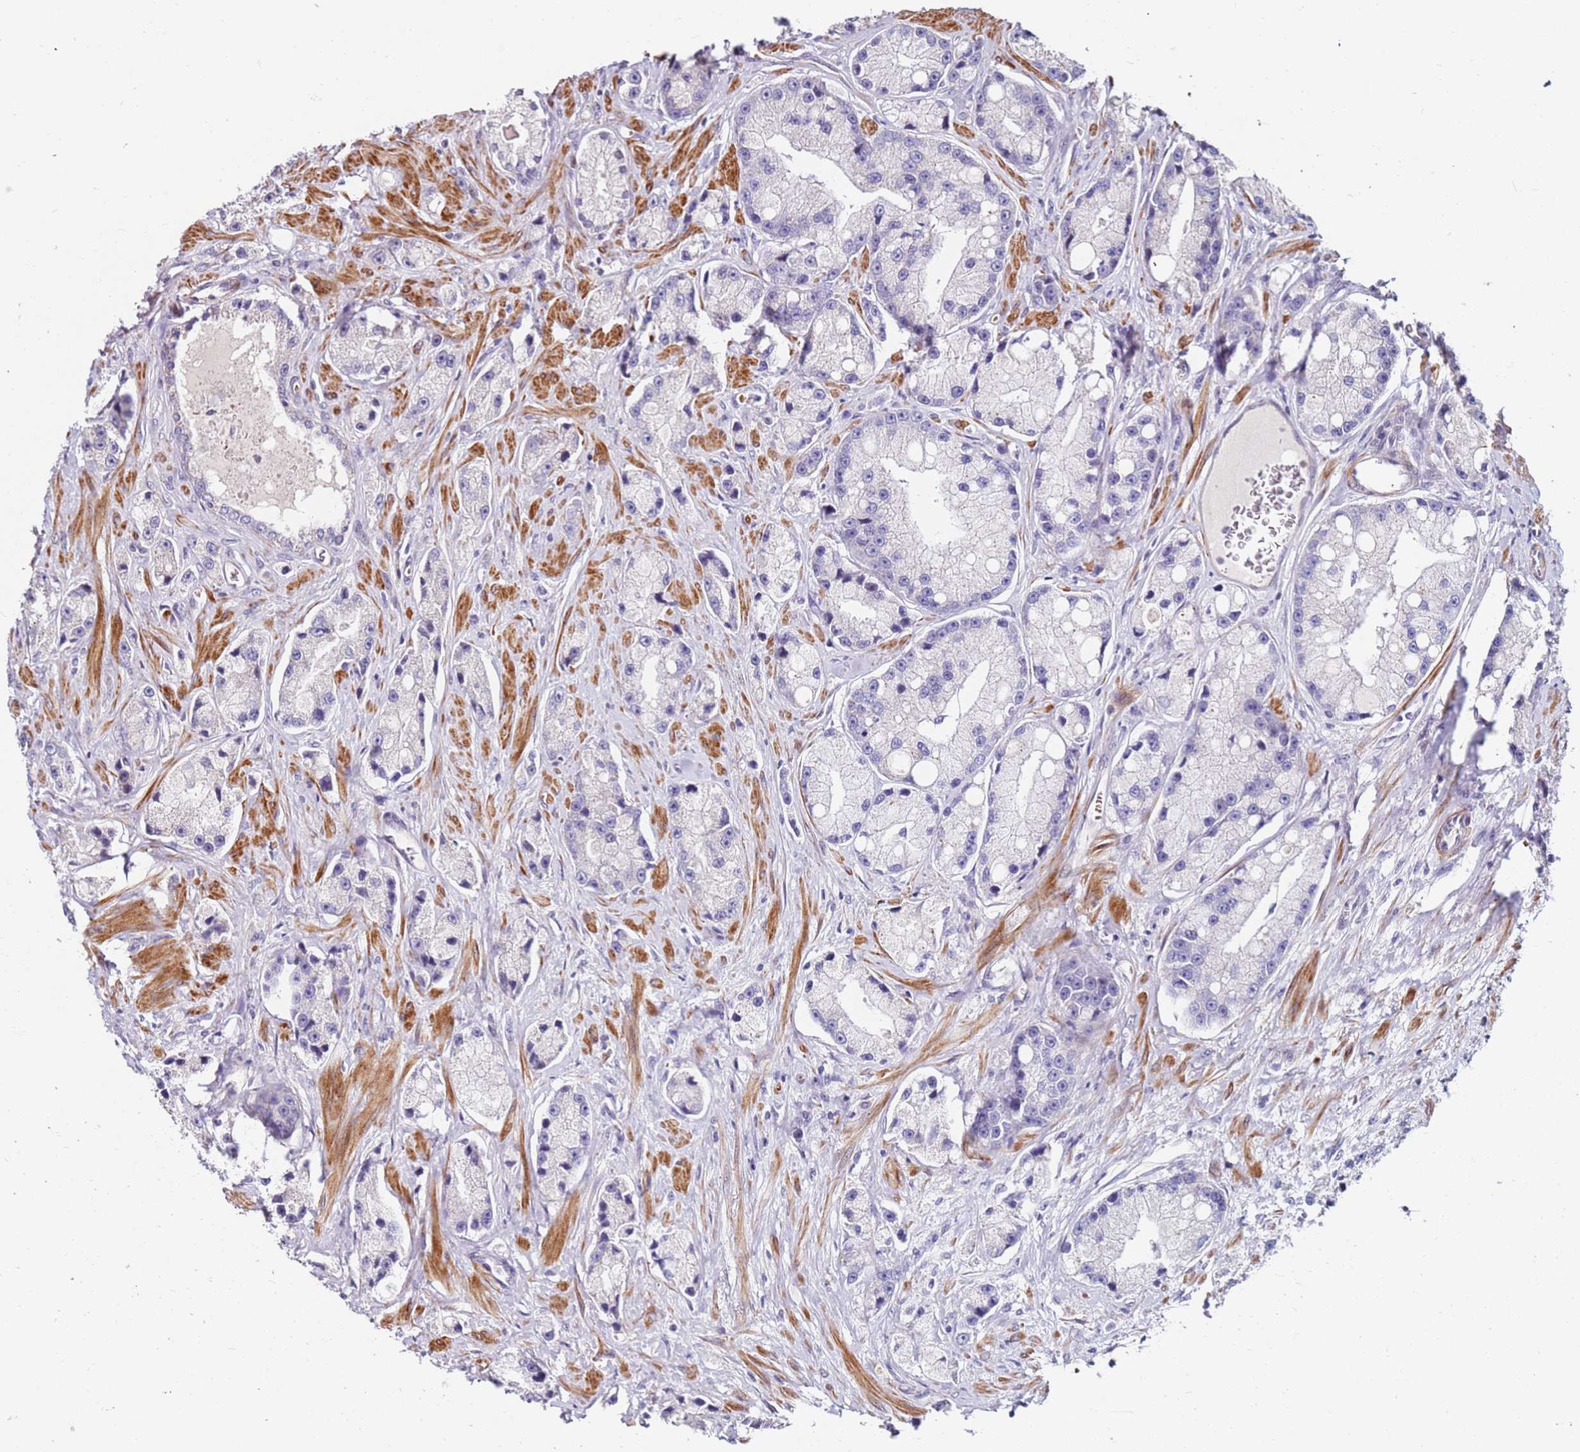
{"staining": {"intensity": "negative", "quantity": "none", "location": "none"}, "tissue": "prostate cancer", "cell_type": "Tumor cells", "image_type": "cancer", "snomed": [{"axis": "morphology", "description": "Adenocarcinoma, High grade"}, {"axis": "topography", "description": "Prostate"}], "caption": "Immunohistochemistry (IHC) of prostate cancer (high-grade adenocarcinoma) exhibits no expression in tumor cells. The staining was performed using DAB (3,3'-diaminobenzidine) to visualize the protein expression in brown, while the nuclei were stained in blue with hematoxylin (Magnification: 20x).", "gene": "RARS2", "patient": {"sex": "male", "age": 74}}